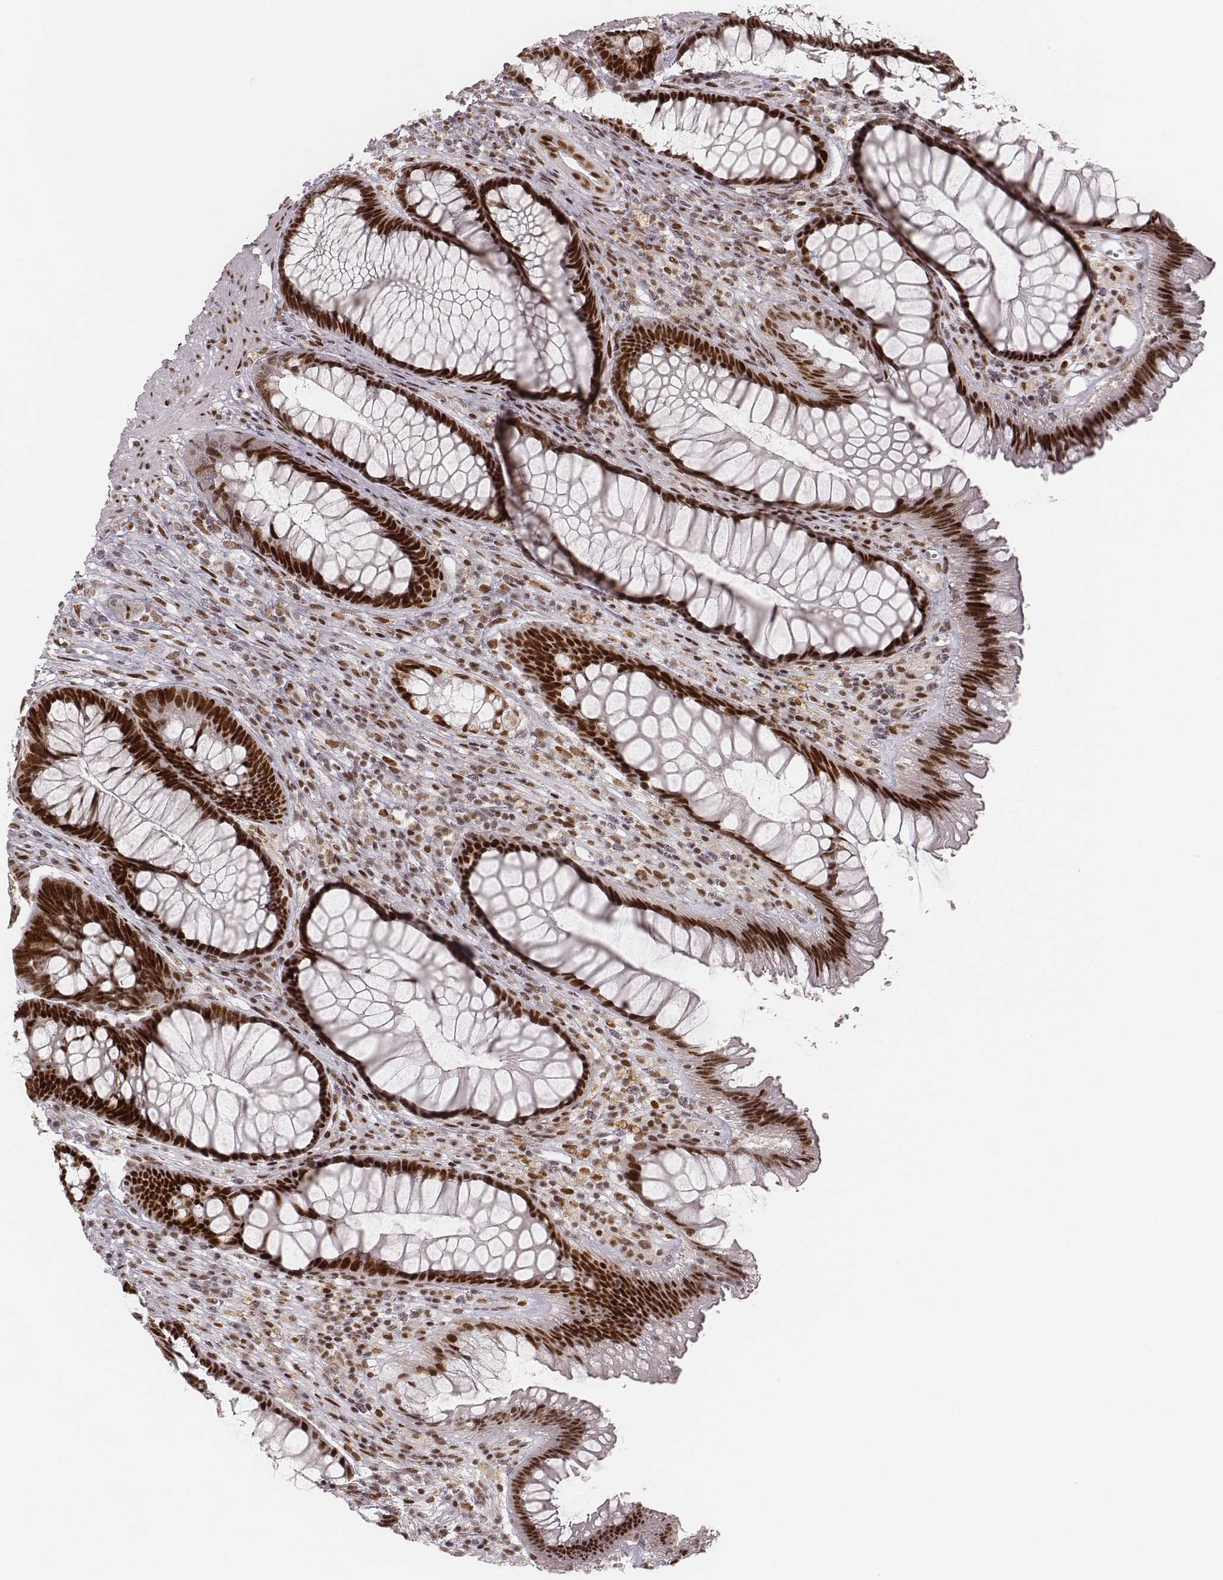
{"staining": {"intensity": "strong", "quantity": ">75%", "location": "nuclear"}, "tissue": "rectum", "cell_type": "Glandular cells", "image_type": "normal", "snomed": [{"axis": "morphology", "description": "Normal tissue, NOS"}, {"axis": "topography", "description": "Smooth muscle"}, {"axis": "topography", "description": "Rectum"}], "caption": "Strong nuclear staining is identified in approximately >75% of glandular cells in unremarkable rectum. Nuclei are stained in blue.", "gene": "HNRNPC", "patient": {"sex": "male", "age": 53}}